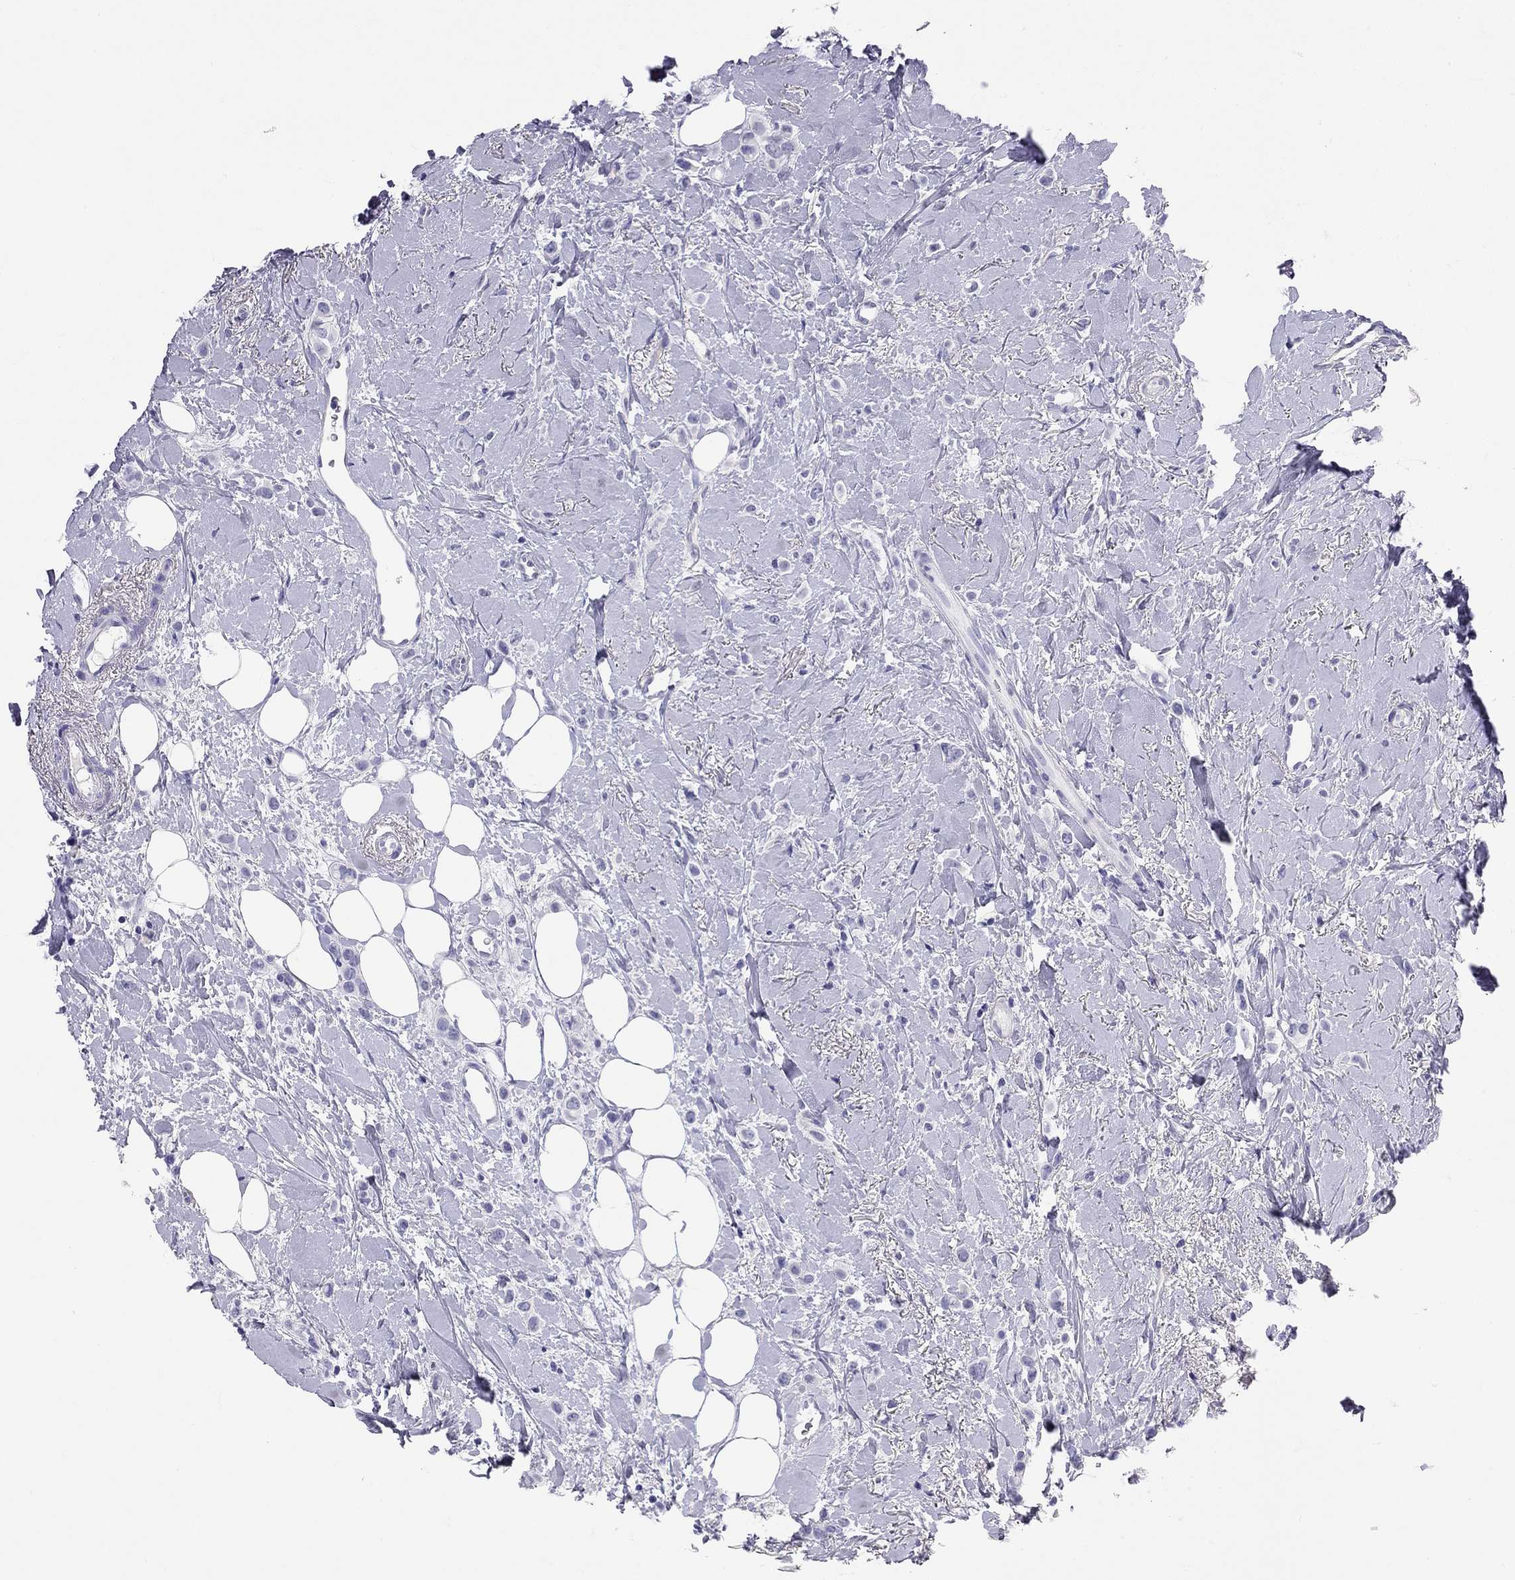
{"staining": {"intensity": "negative", "quantity": "none", "location": "none"}, "tissue": "breast cancer", "cell_type": "Tumor cells", "image_type": "cancer", "snomed": [{"axis": "morphology", "description": "Lobular carcinoma"}, {"axis": "topography", "description": "Breast"}], "caption": "High power microscopy histopathology image of an immunohistochemistry histopathology image of breast cancer (lobular carcinoma), revealing no significant expression in tumor cells. Brightfield microscopy of IHC stained with DAB (3,3'-diaminobenzidine) (brown) and hematoxylin (blue), captured at high magnification.", "gene": "FSCN3", "patient": {"sex": "female", "age": 66}}